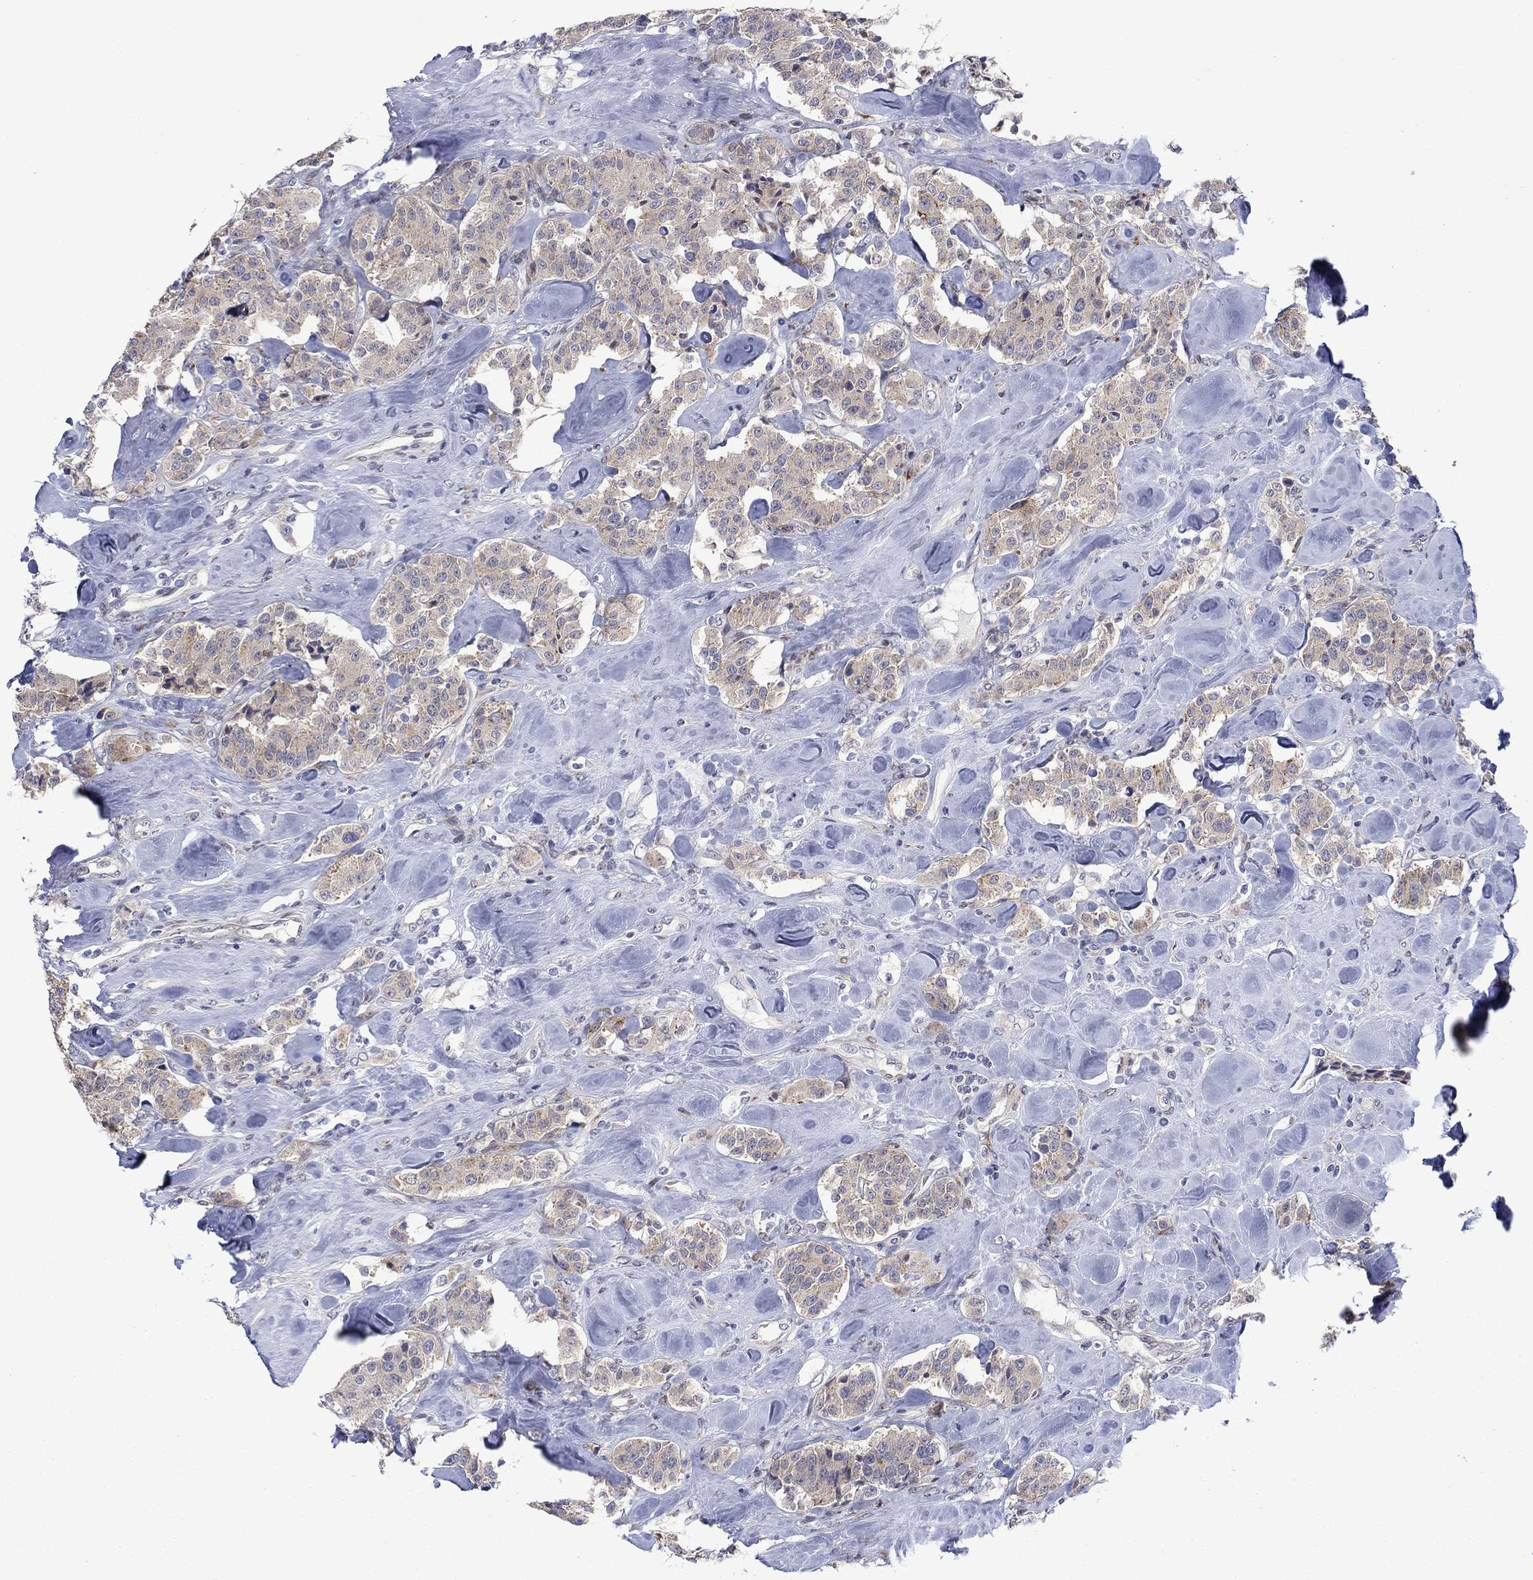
{"staining": {"intensity": "weak", "quantity": "25%-75%", "location": "cytoplasmic/membranous"}, "tissue": "carcinoid", "cell_type": "Tumor cells", "image_type": "cancer", "snomed": [{"axis": "morphology", "description": "Carcinoid, malignant, NOS"}, {"axis": "topography", "description": "Pancreas"}], "caption": "Carcinoid (malignant) stained with a protein marker demonstrates weak staining in tumor cells.", "gene": "TTC21B", "patient": {"sex": "male", "age": 41}}